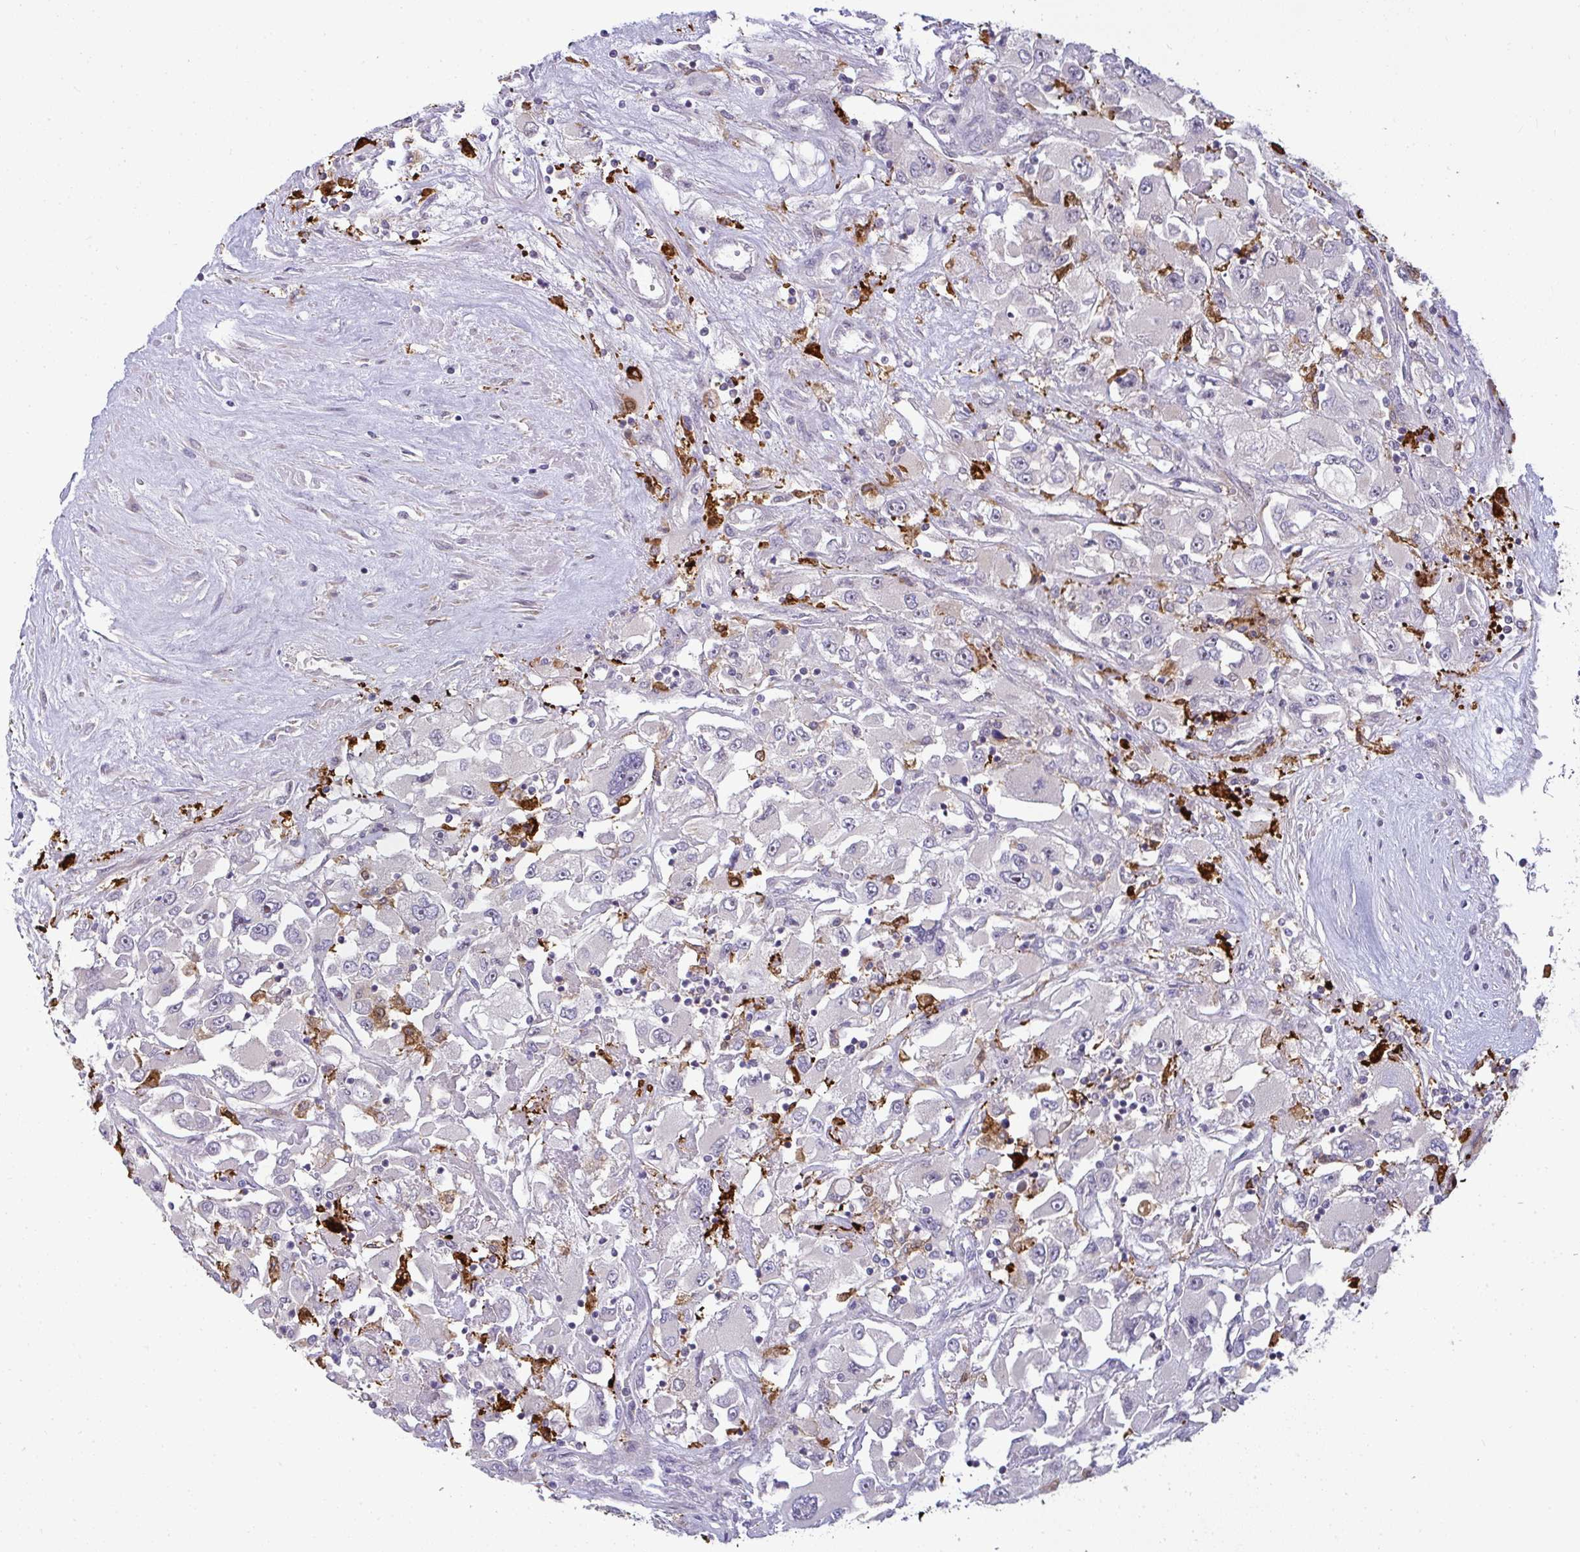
{"staining": {"intensity": "negative", "quantity": "none", "location": "none"}, "tissue": "renal cancer", "cell_type": "Tumor cells", "image_type": "cancer", "snomed": [{"axis": "morphology", "description": "Adenocarcinoma, NOS"}, {"axis": "topography", "description": "Kidney"}], "caption": "IHC micrograph of human renal adenocarcinoma stained for a protein (brown), which shows no expression in tumor cells.", "gene": "SRRM4", "patient": {"sex": "female", "age": 52}}